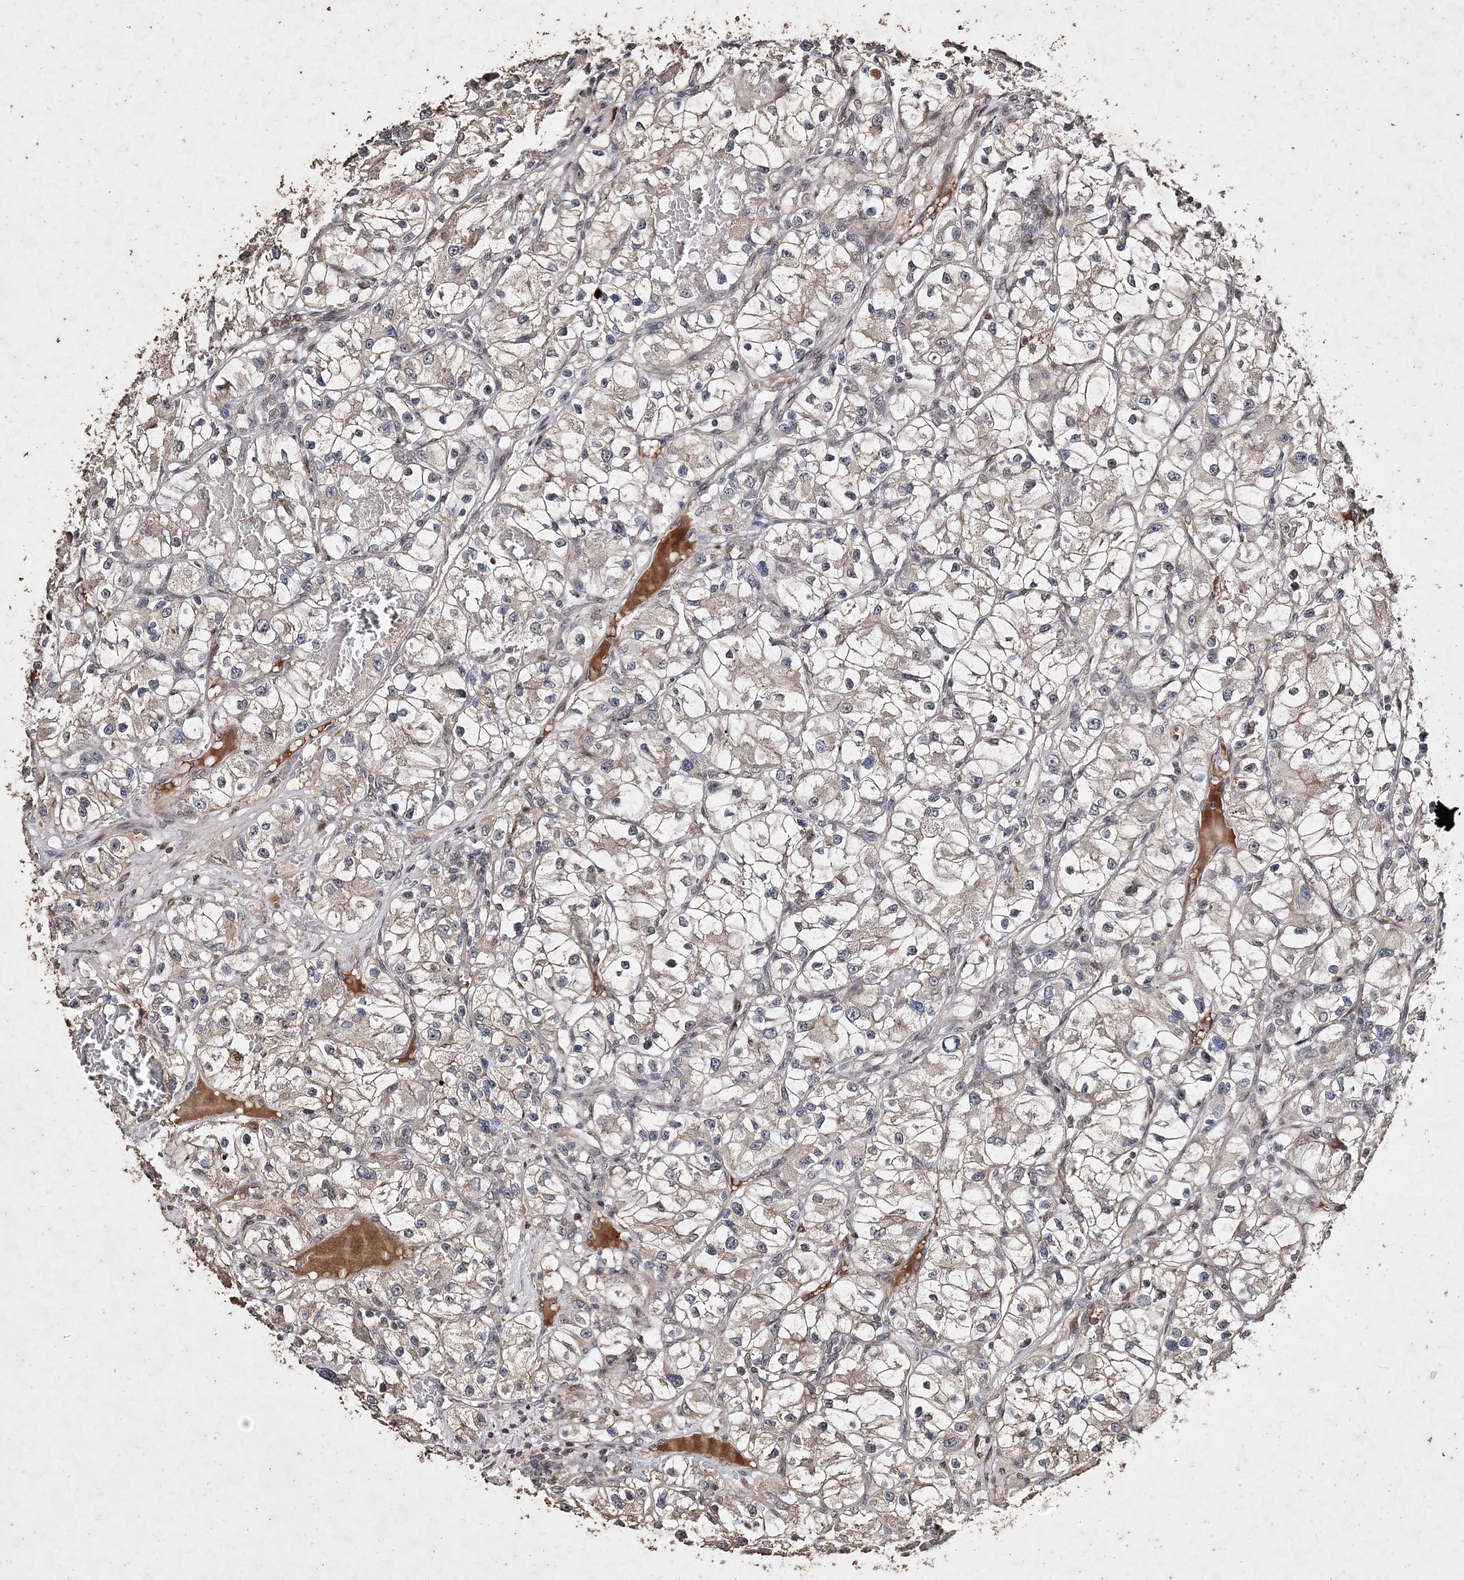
{"staining": {"intensity": "weak", "quantity": "25%-75%", "location": "cytoplasmic/membranous"}, "tissue": "renal cancer", "cell_type": "Tumor cells", "image_type": "cancer", "snomed": [{"axis": "morphology", "description": "Adenocarcinoma, NOS"}, {"axis": "topography", "description": "Kidney"}], "caption": "High-magnification brightfield microscopy of renal cancer stained with DAB (3,3'-diaminobenzidine) (brown) and counterstained with hematoxylin (blue). tumor cells exhibit weak cytoplasmic/membranous expression is appreciated in approximately25%-75% of cells. (brown staining indicates protein expression, while blue staining denotes nuclei).", "gene": "C3orf38", "patient": {"sex": "female", "age": 57}}